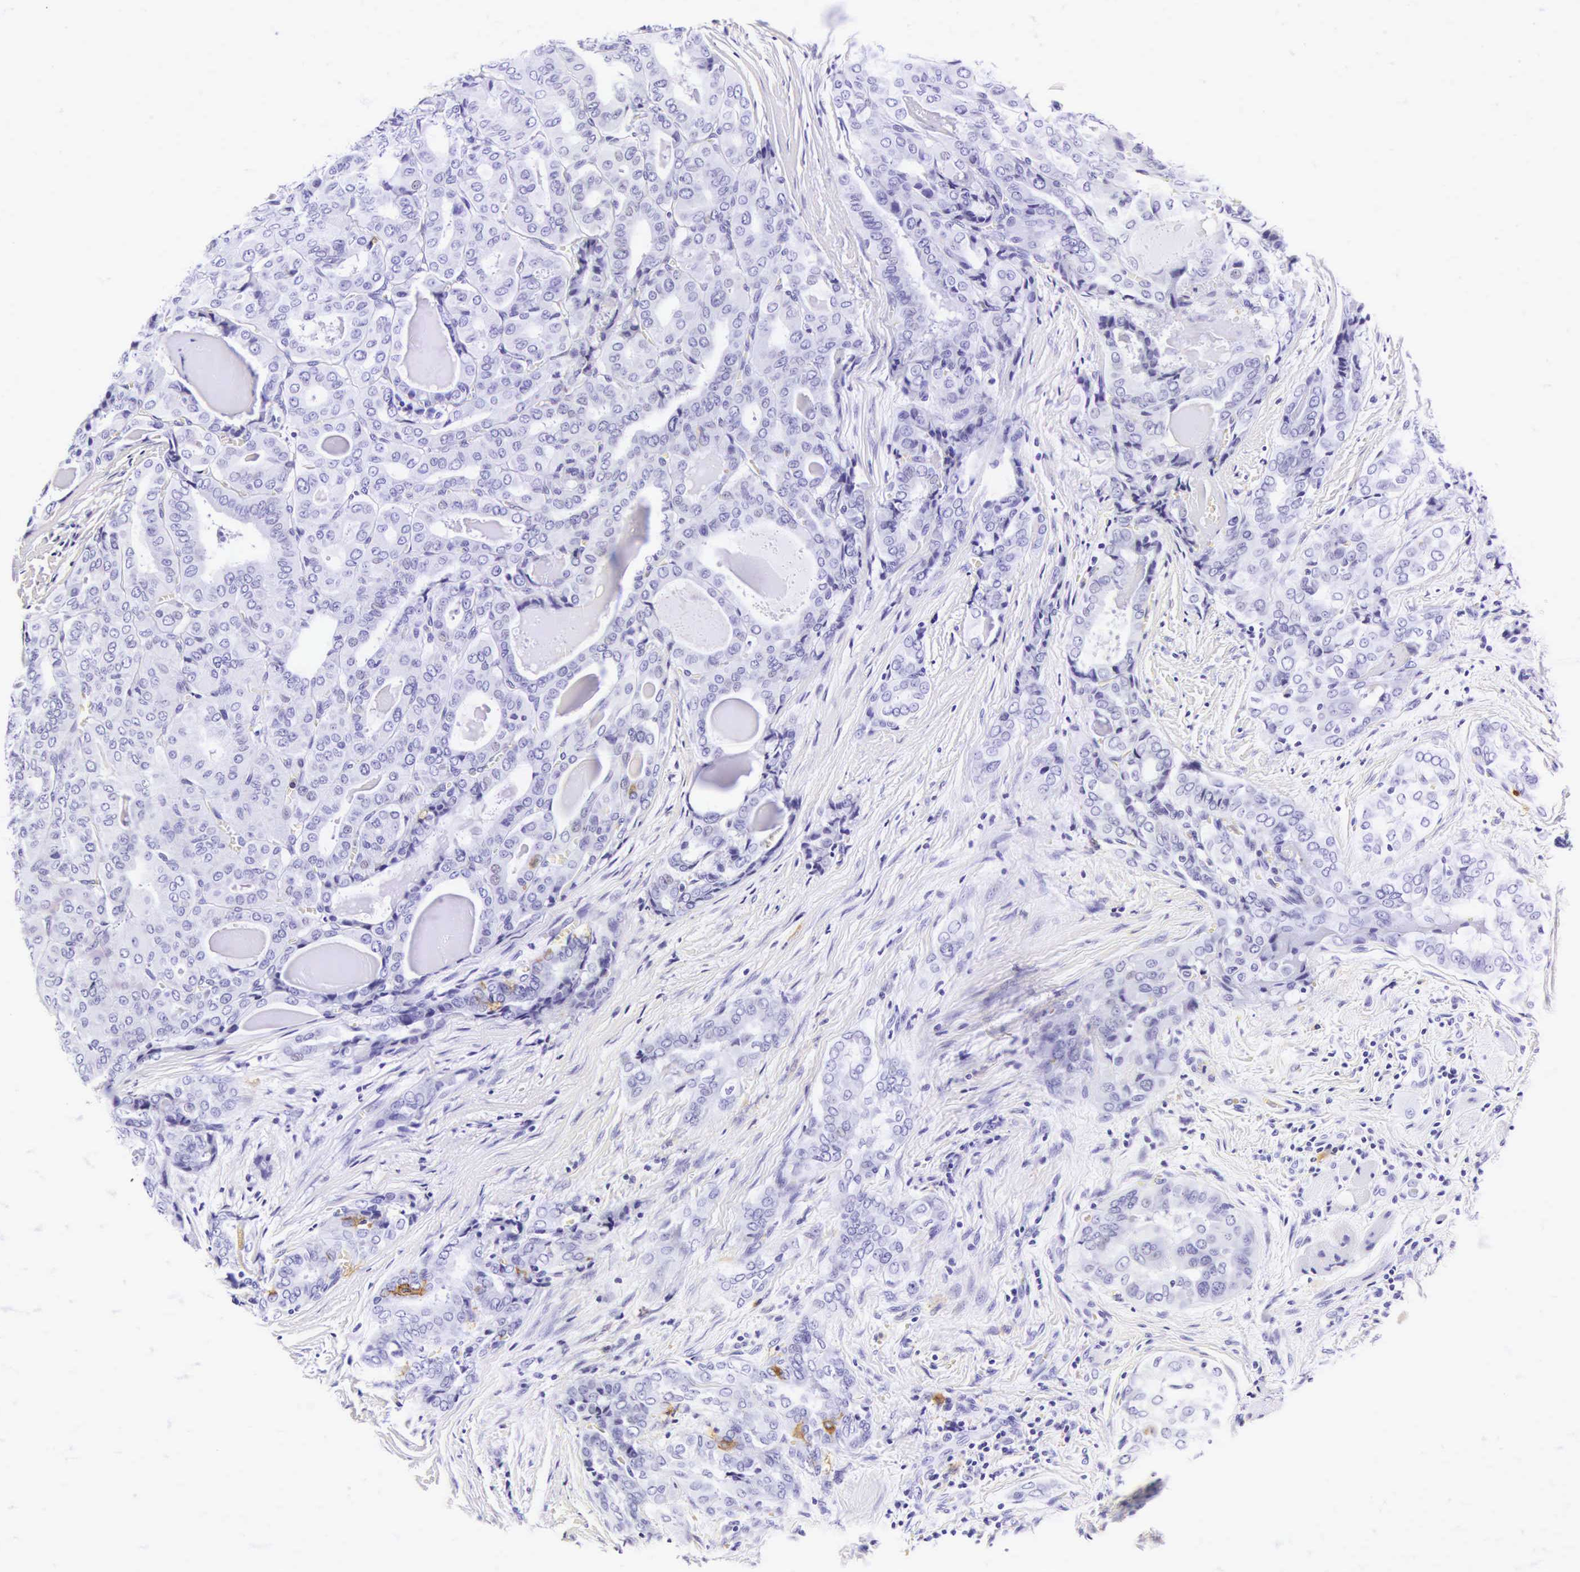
{"staining": {"intensity": "negative", "quantity": "none", "location": "none"}, "tissue": "thyroid cancer", "cell_type": "Tumor cells", "image_type": "cancer", "snomed": [{"axis": "morphology", "description": "Papillary adenocarcinoma, NOS"}, {"axis": "topography", "description": "Thyroid gland"}], "caption": "Thyroid cancer (papillary adenocarcinoma) stained for a protein using immunohistochemistry (IHC) demonstrates no expression tumor cells.", "gene": "CD1A", "patient": {"sex": "female", "age": 71}}